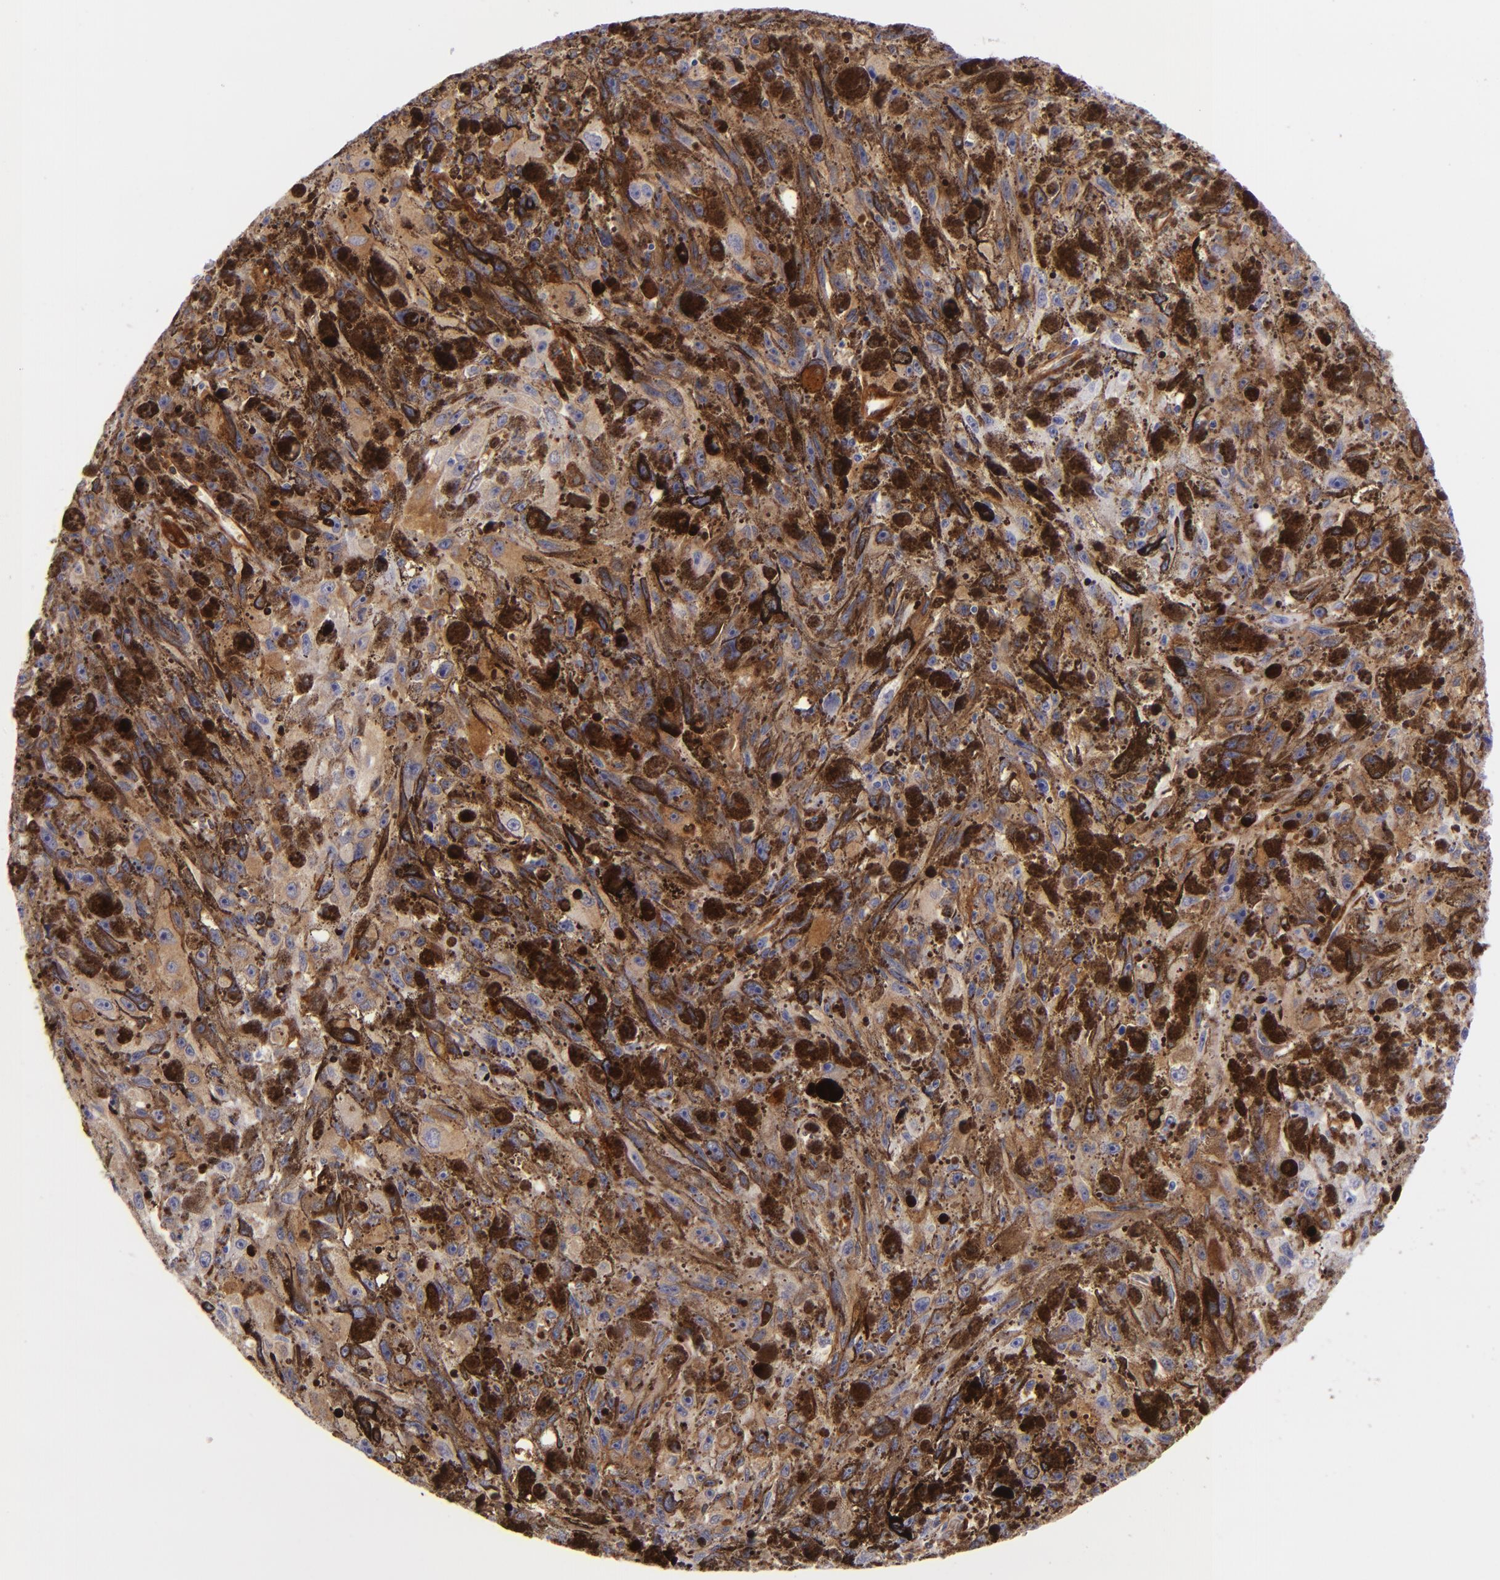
{"staining": {"intensity": "negative", "quantity": "none", "location": "none"}, "tissue": "melanoma", "cell_type": "Tumor cells", "image_type": "cancer", "snomed": [{"axis": "morphology", "description": "Malignant melanoma, NOS"}, {"axis": "topography", "description": "Skin"}], "caption": "High power microscopy histopathology image of an IHC micrograph of malignant melanoma, revealing no significant positivity in tumor cells.", "gene": "VCL", "patient": {"sex": "female", "age": 104}}